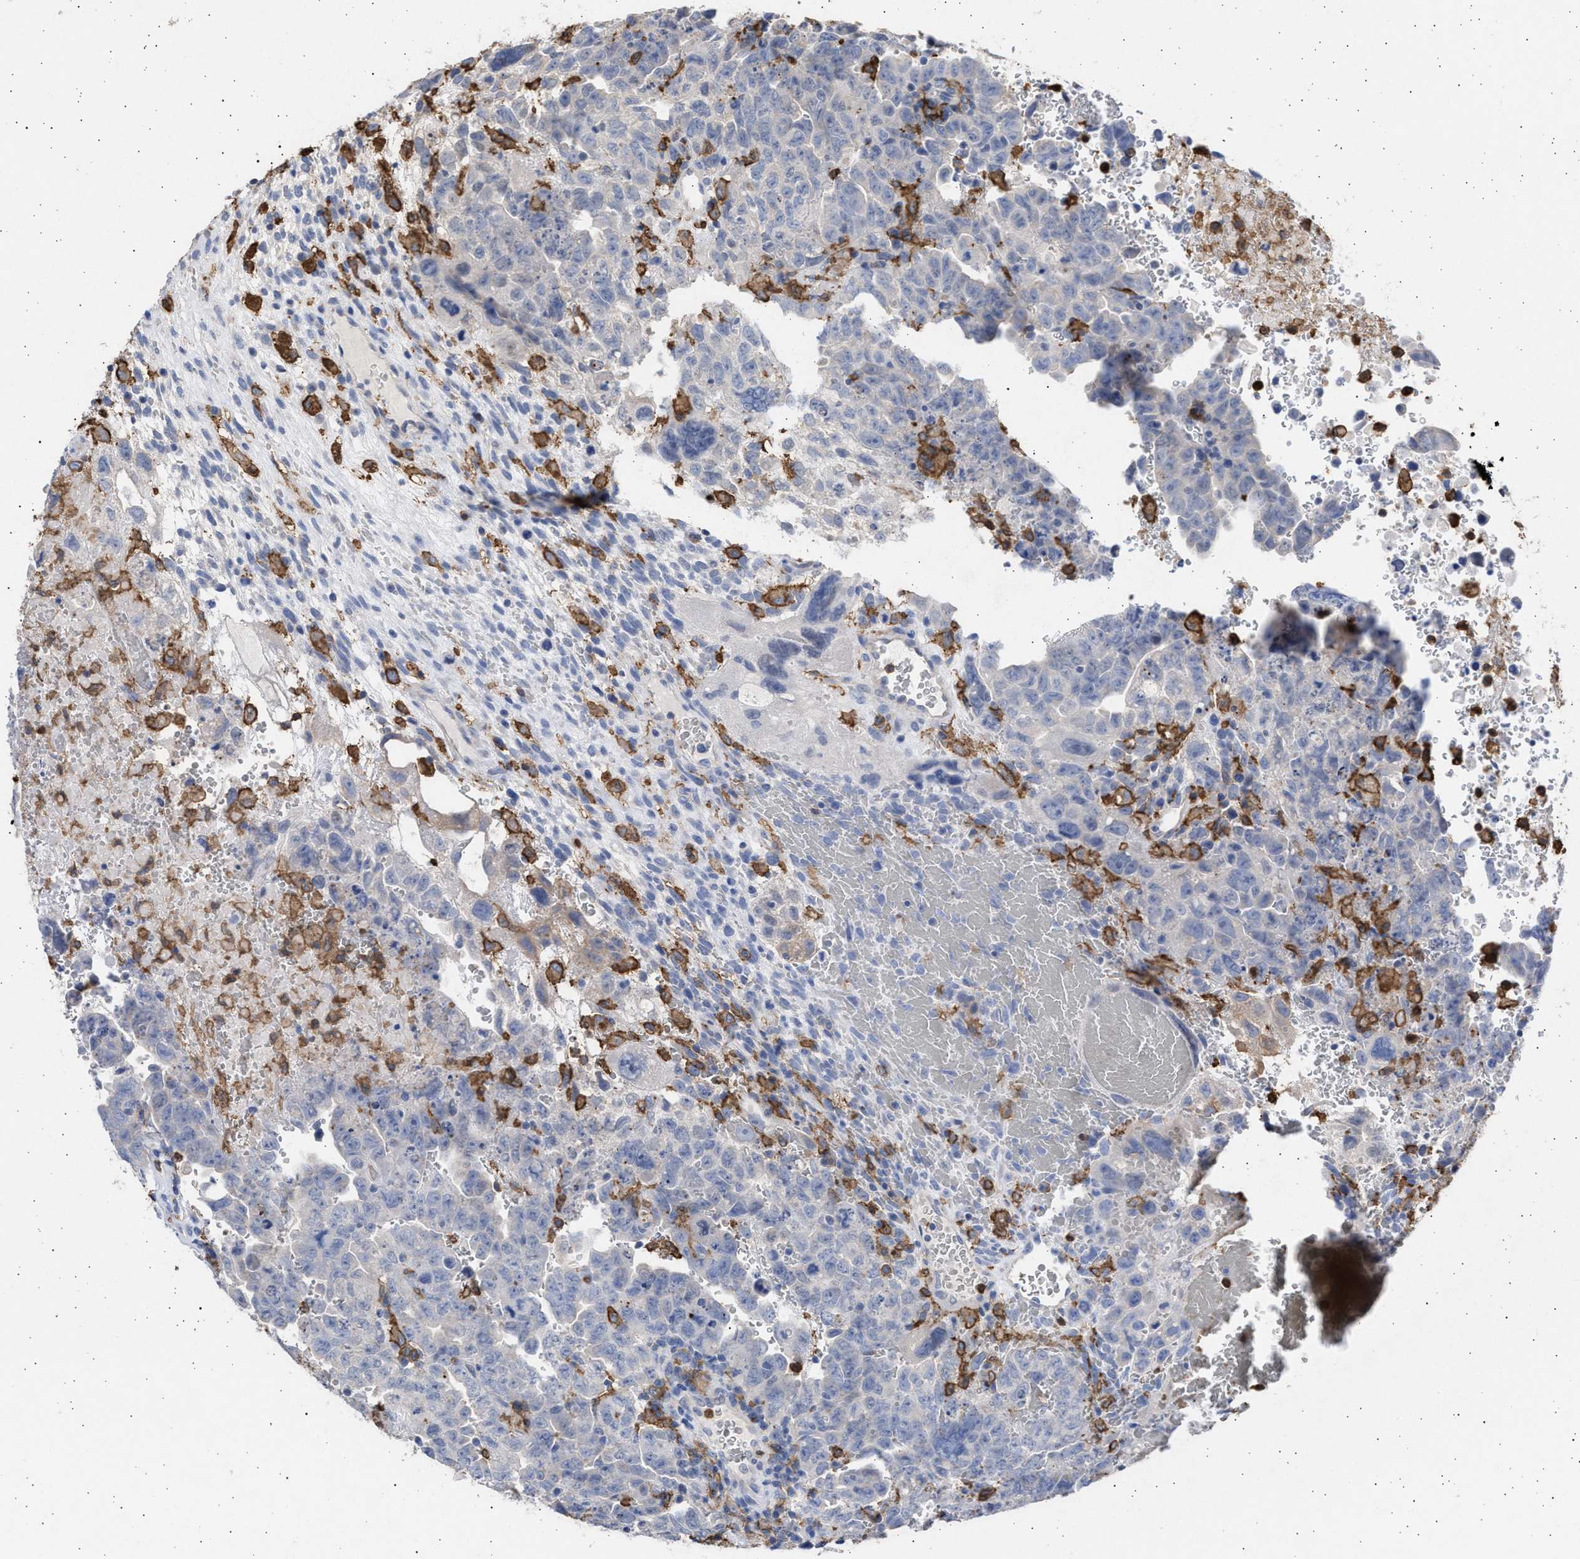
{"staining": {"intensity": "negative", "quantity": "none", "location": "none"}, "tissue": "testis cancer", "cell_type": "Tumor cells", "image_type": "cancer", "snomed": [{"axis": "morphology", "description": "Carcinoma, Embryonal, NOS"}, {"axis": "topography", "description": "Testis"}], "caption": "Histopathology image shows no significant protein positivity in tumor cells of embryonal carcinoma (testis).", "gene": "FCER1A", "patient": {"sex": "male", "age": 28}}